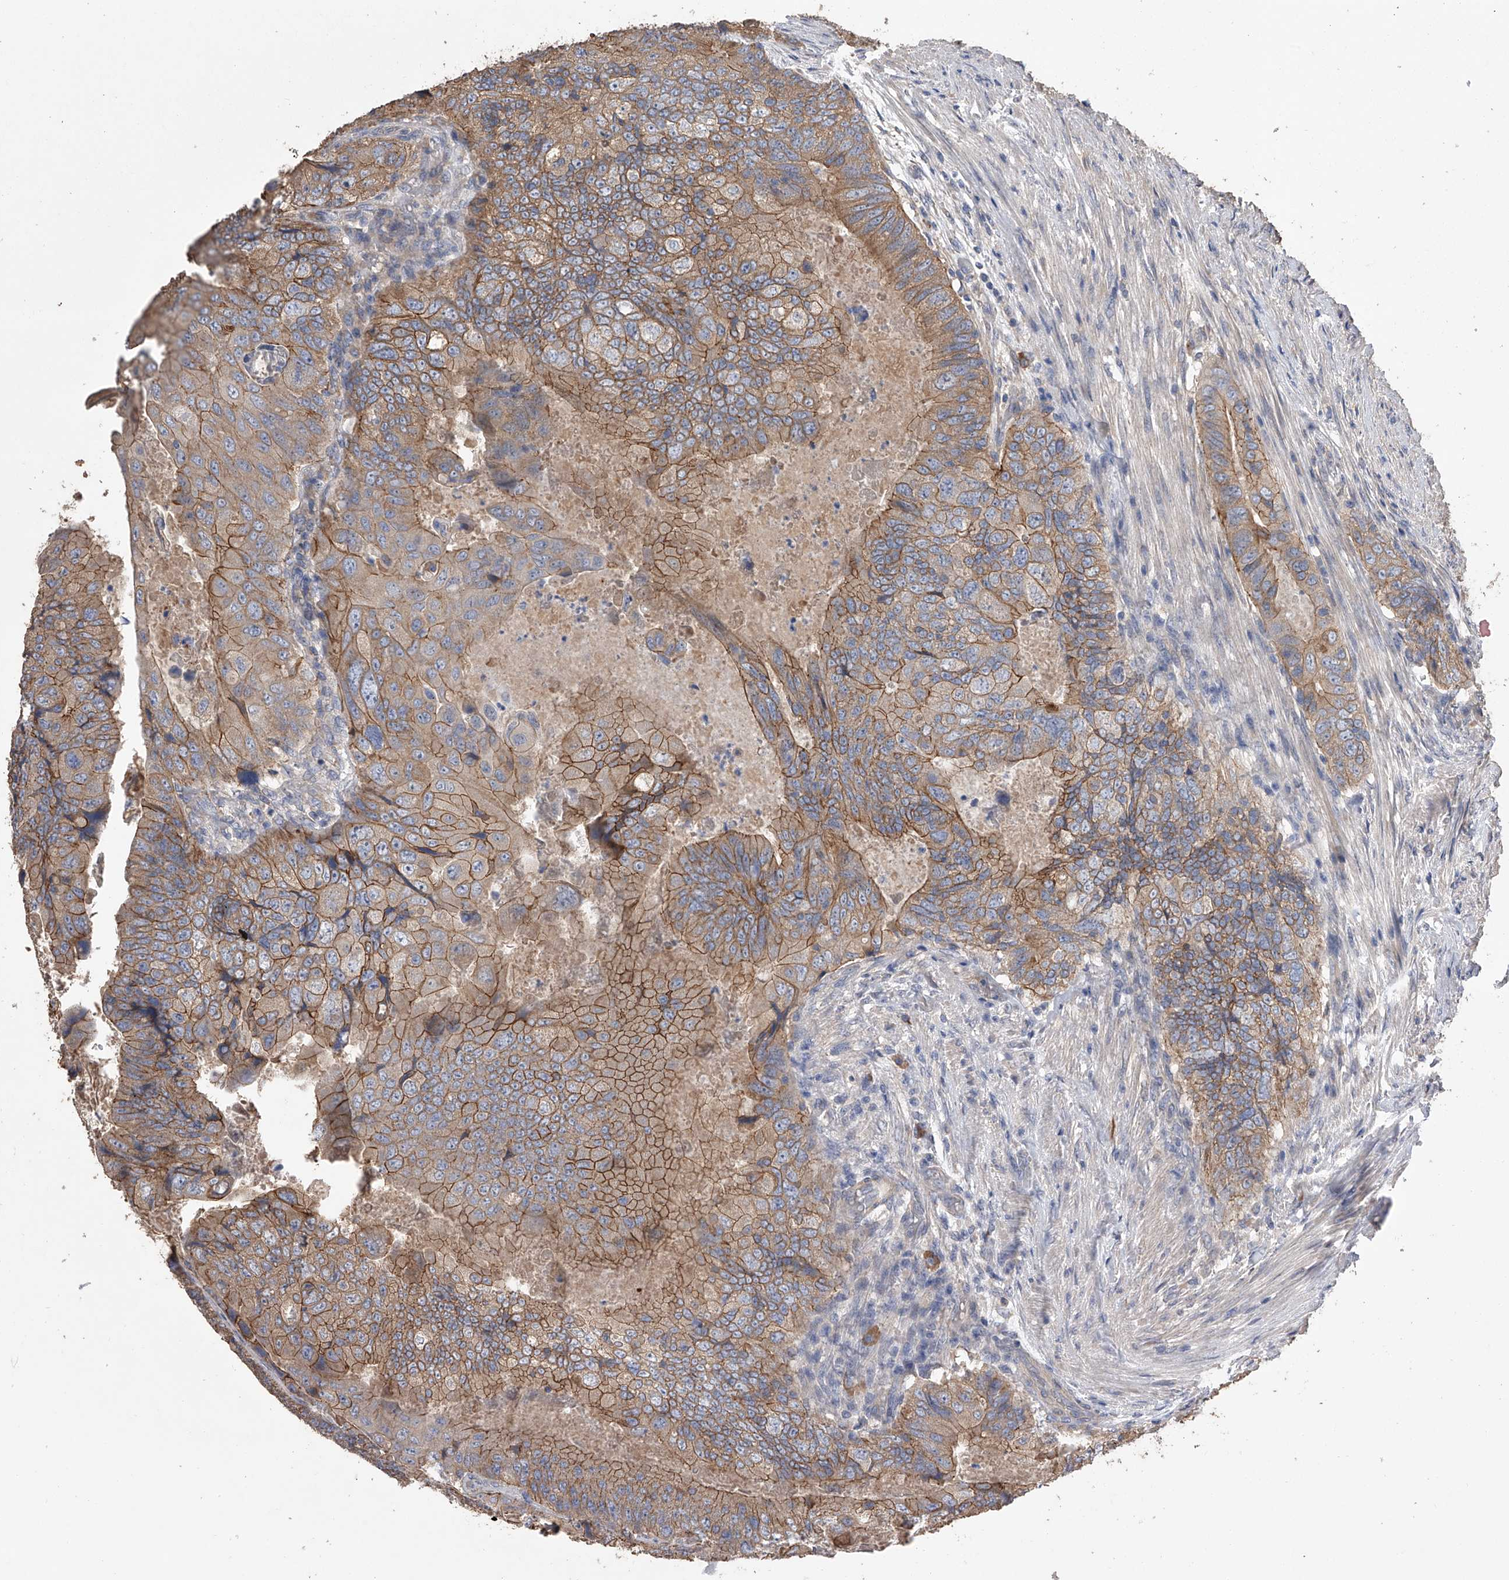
{"staining": {"intensity": "moderate", "quantity": ">75%", "location": "cytoplasmic/membranous"}, "tissue": "colorectal cancer", "cell_type": "Tumor cells", "image_type": "cancer", "snomed": [{"axis": "morphology", "description": "Adenocarcinoma, NOS"}, {"axis": "topography", "description": "Rectum"}], "caption": "Colorectal adenocarcinoma stained for a protein displays moderate cytoplasmic/membranous positivity in tumor cells.", "gene": "ZNF343", "patient": {"sex": "male", "age": 63}}